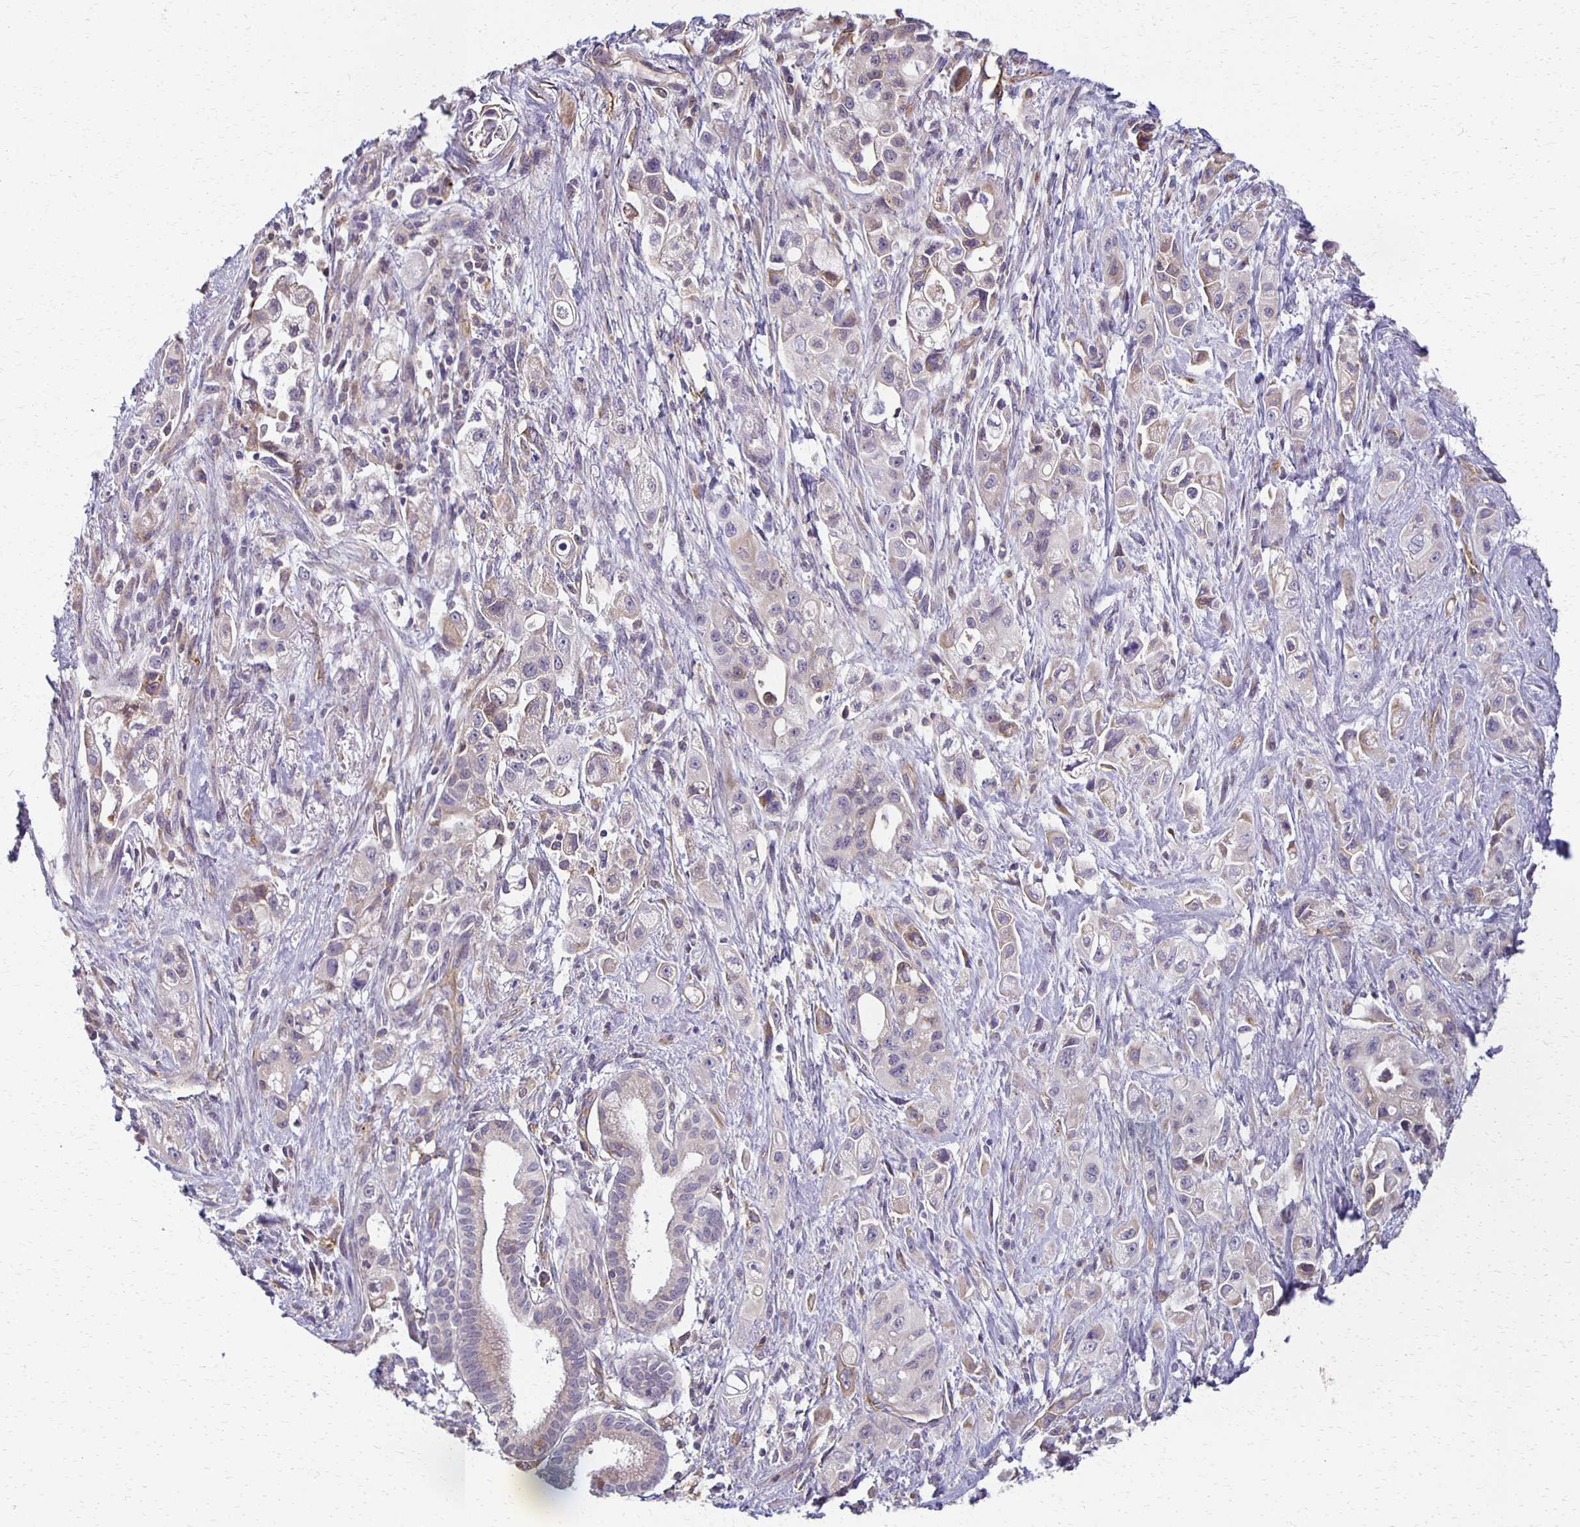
{"staining": {"intensity": "negative", "quantity": "none", "location": "none"}, "tissue": "pancreatic cancer", "cell_type": "Tumor cells", "image_type": "cancer", "snomed": [{"axis": "morphology", "description": "Adenocarcinoma, NOS"}, {"axis": "topography", "description": "Pancreas"}], "caption": "Adenocarcinoma (pancreatic) stained for a protein using IHC displays no staining tumor cells.", "gene": "GPX4", "patient": {"sex": "female", "age": 66}}